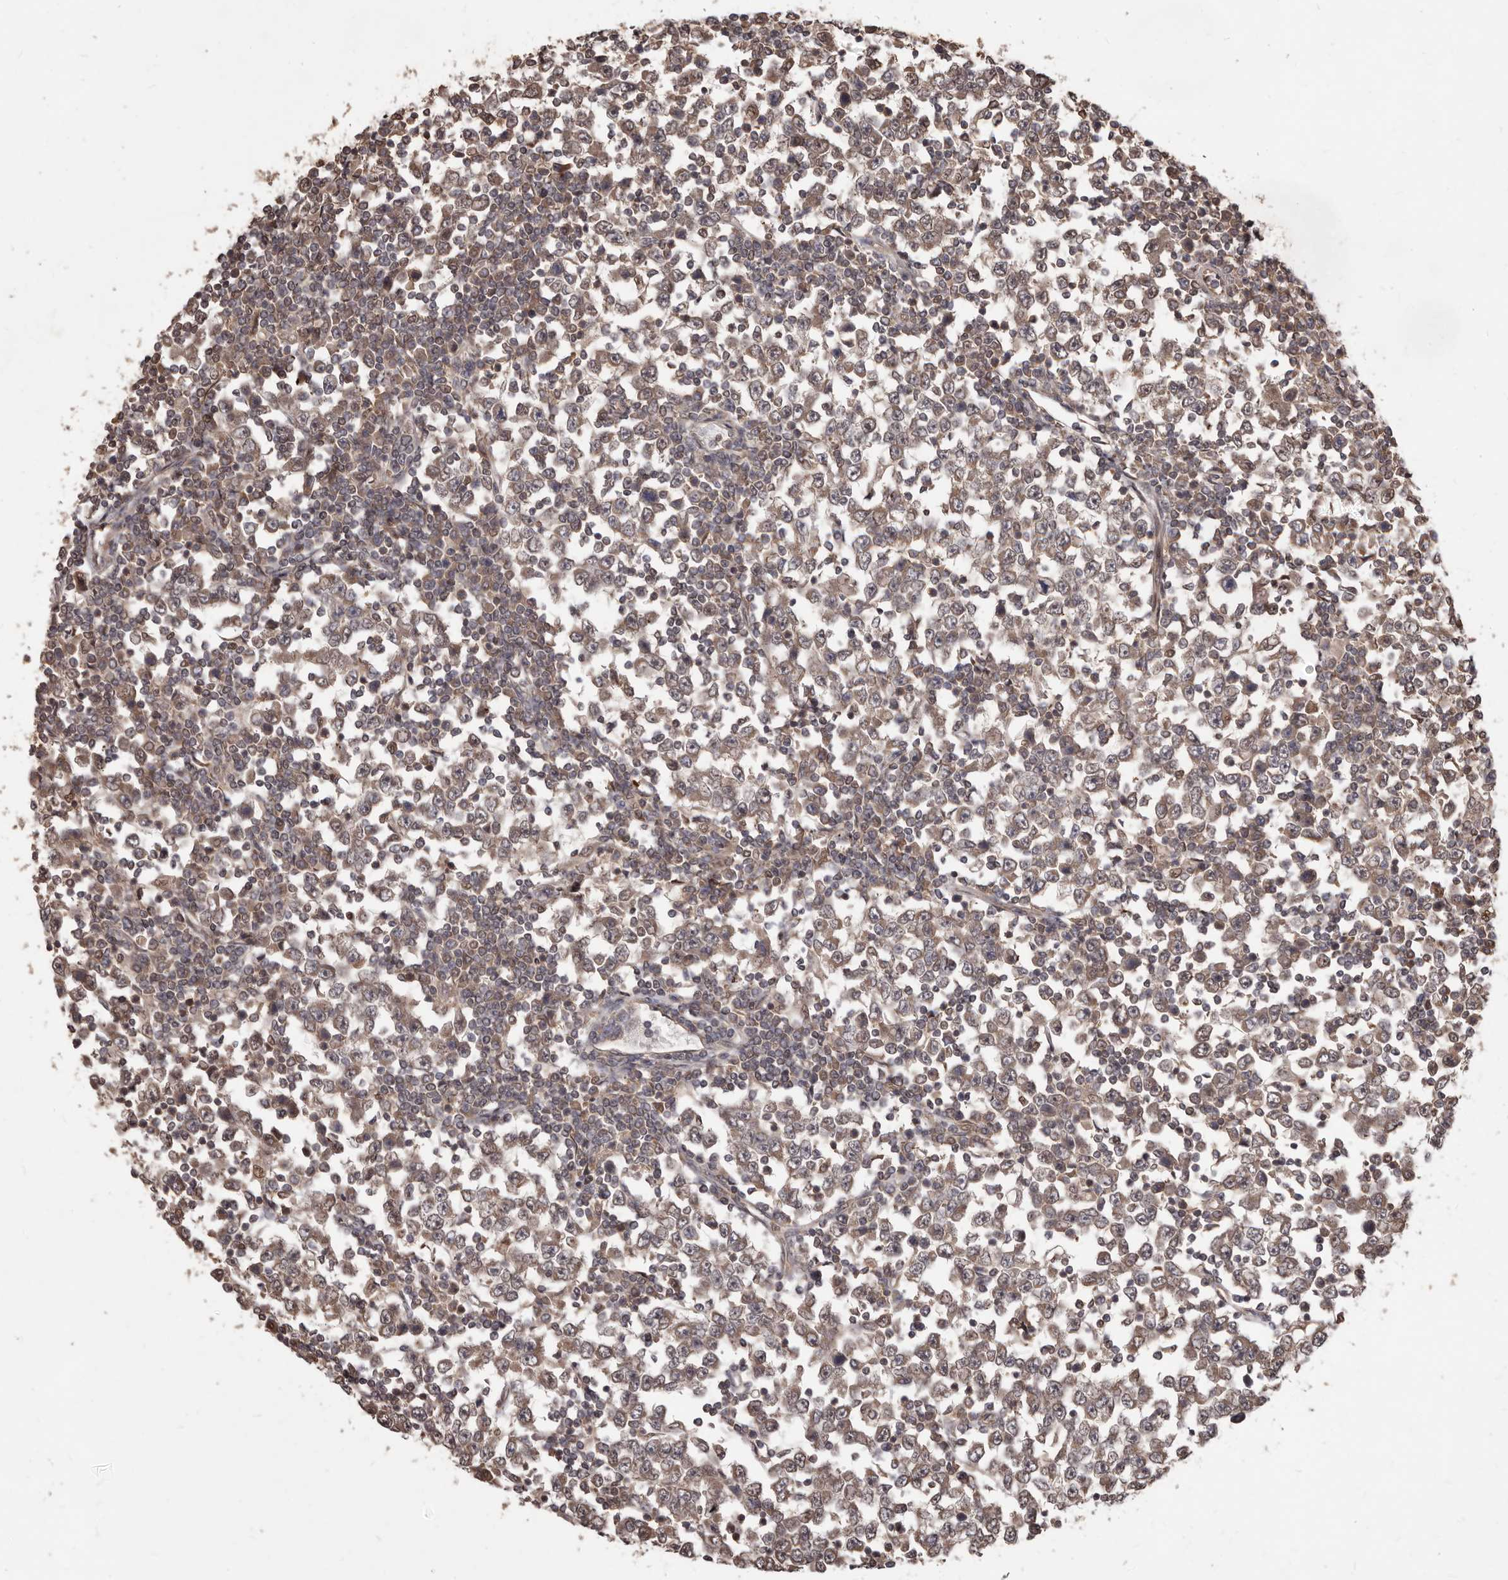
{"staining": {"intensity": "weak", "quantity": ">75%", "location": "cytoplasmic/membranous"}, "tissue": "testis cancer", "cell_type": "Tumor cells", "image_type": "cancer", "snomed": [{"axis": "morphology", "description": "Seminoma, NOS"}, {"axis": "topography", "description": "Testis"}], "caption": "Protein expression by IHC exhibits weak cytoplasmic/membranous expression in approximately >75% of tumor cells in seminoma (testis).", "gene": "MTO1", "patient": {"sex": "male", "age": 65}}